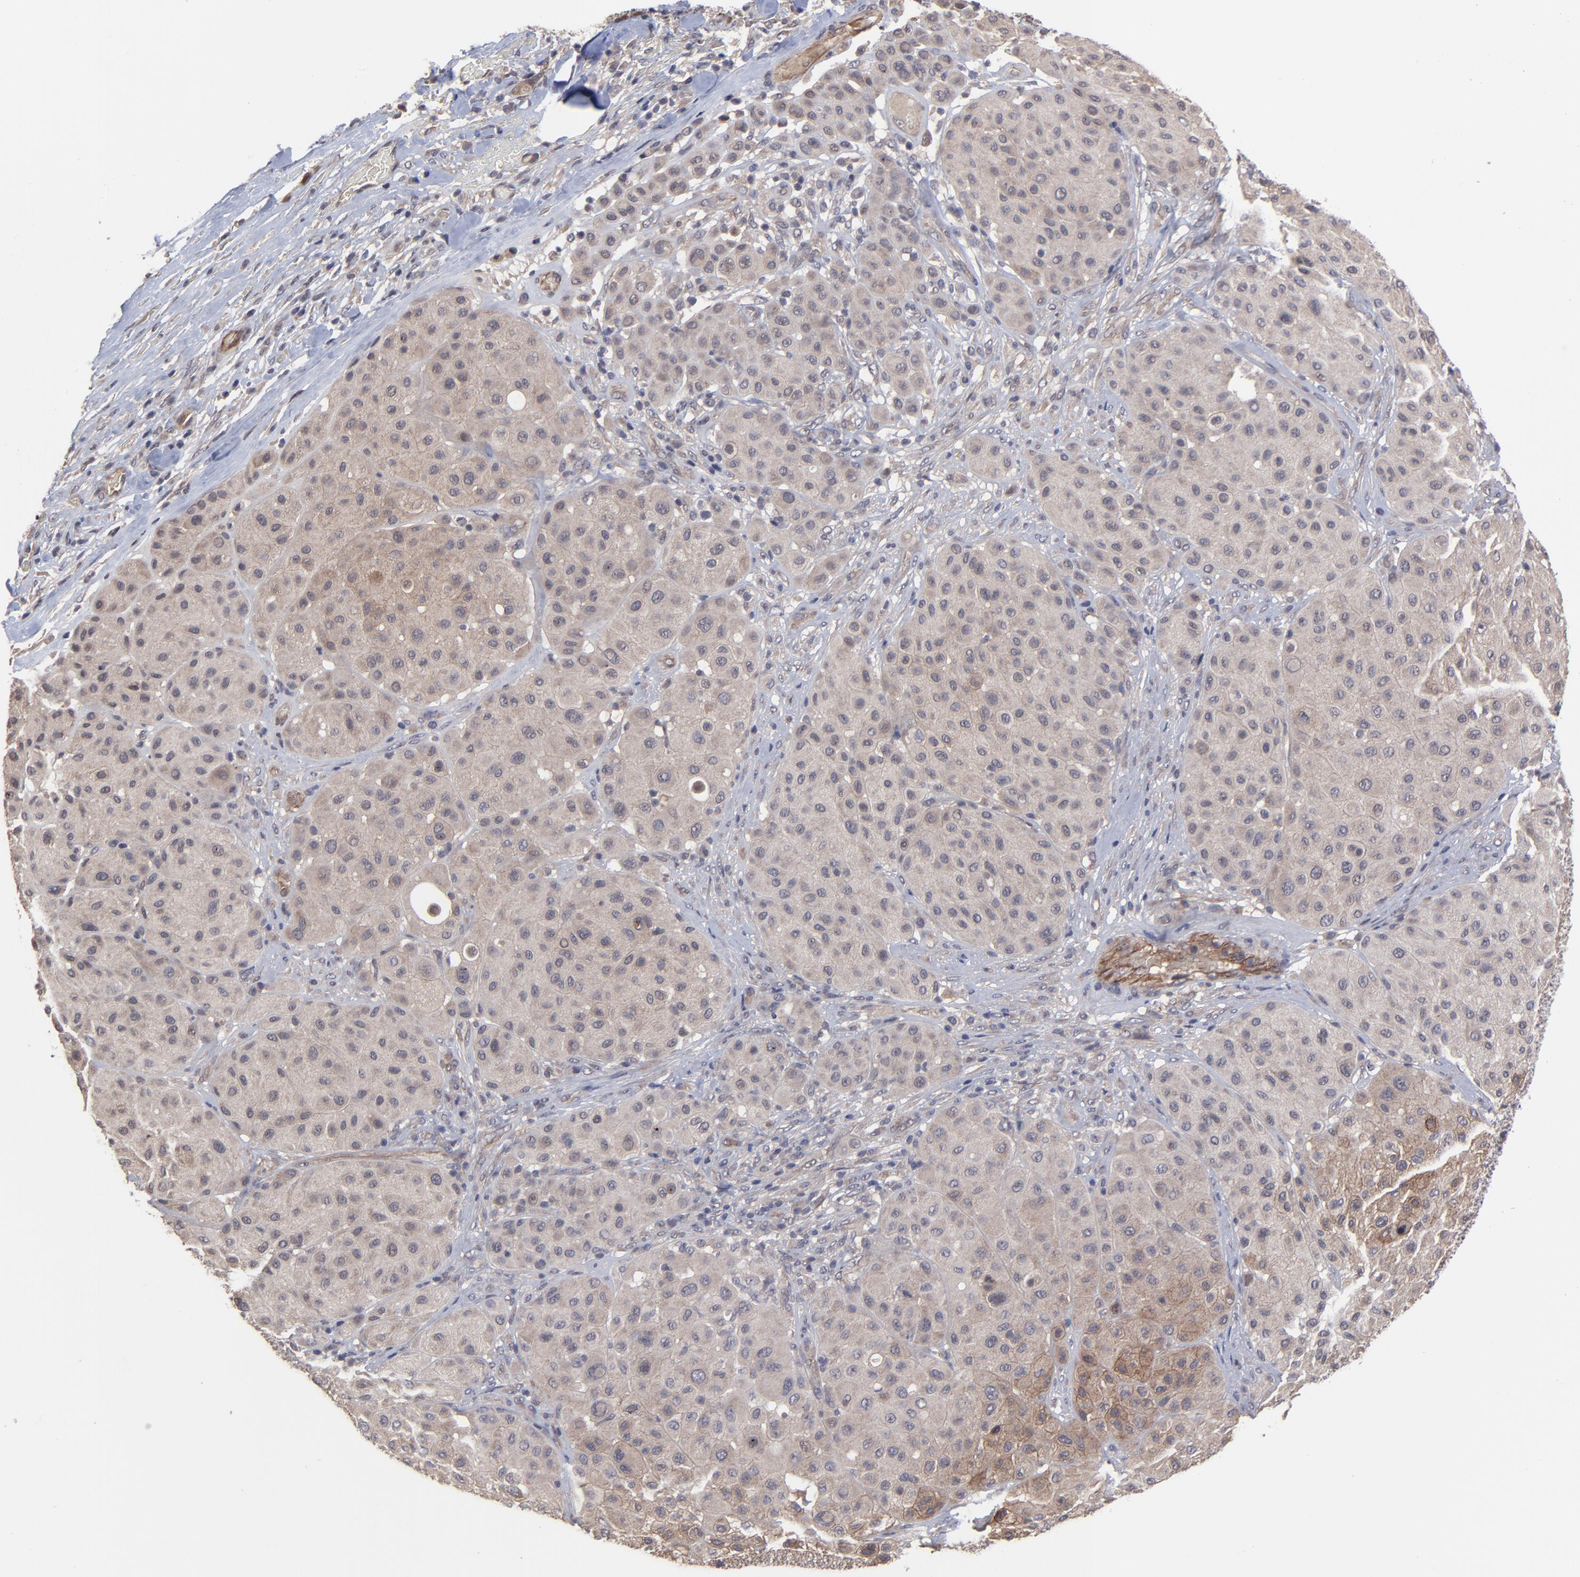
{"staining": {"intensity": "weak", "quantity": "<25%", "location": "cytoplasmic/membranous"}, "tissue": "melanoma", "cell_type": "Tumor cells", "image_type": "cancer", "snomed": [{"axis": "morphology", "description": "Normal tissue, NOS"}, {"axis": "morphology", "description": "Malignant melanoma, Metastatic site"}, {"axis": "topography", "description": "Skin"}], "caption": "This is an IHC image of melanoma. There is no positivity in tumor cells.", "gene": "ZNF780B", "patient": {"sex": "male", "age": 41}}